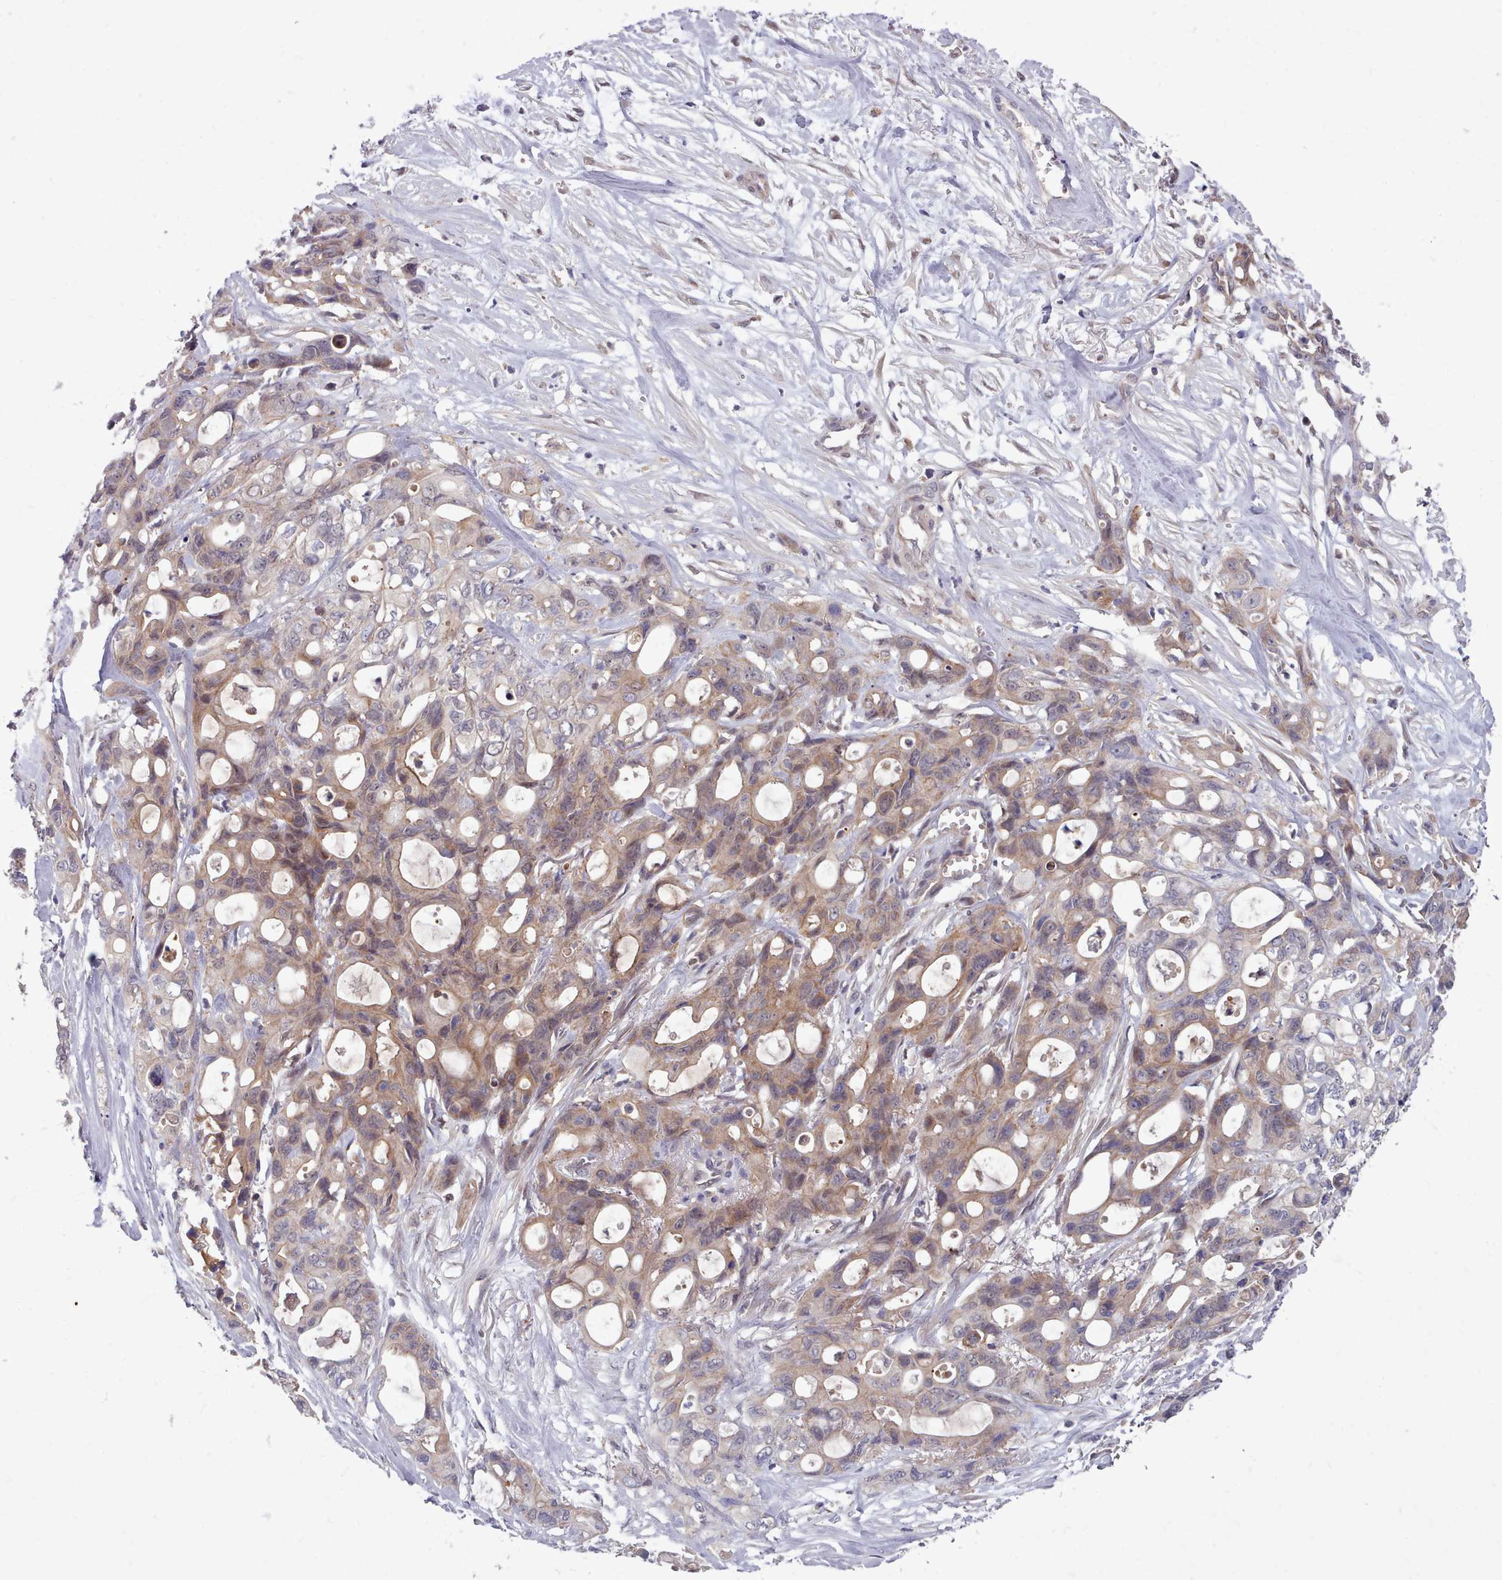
{"staining": {"intensity": "weak", "quantity": ">75%", "location": "cytoplasmic/membranous"}, "tissue": "ovarian cancer", "cell_type": "Tumor cells", "image_type": "cancer", "snomed": [{"axis": "morphology", "description": "Cystadenocarcinoma, mucinous, NOS"}, {"axis": "topography", "description": "Ovary"}], "caption": "Immunohistochemical staining of human ovarian cancer (mucinous cystadenocarcinoma) shows weak cytoplasmic/membranous protein expression in approximately >75% of tumor cells.", "gene": "AHCY", "patient": {"sex": "female", "age": 70}}